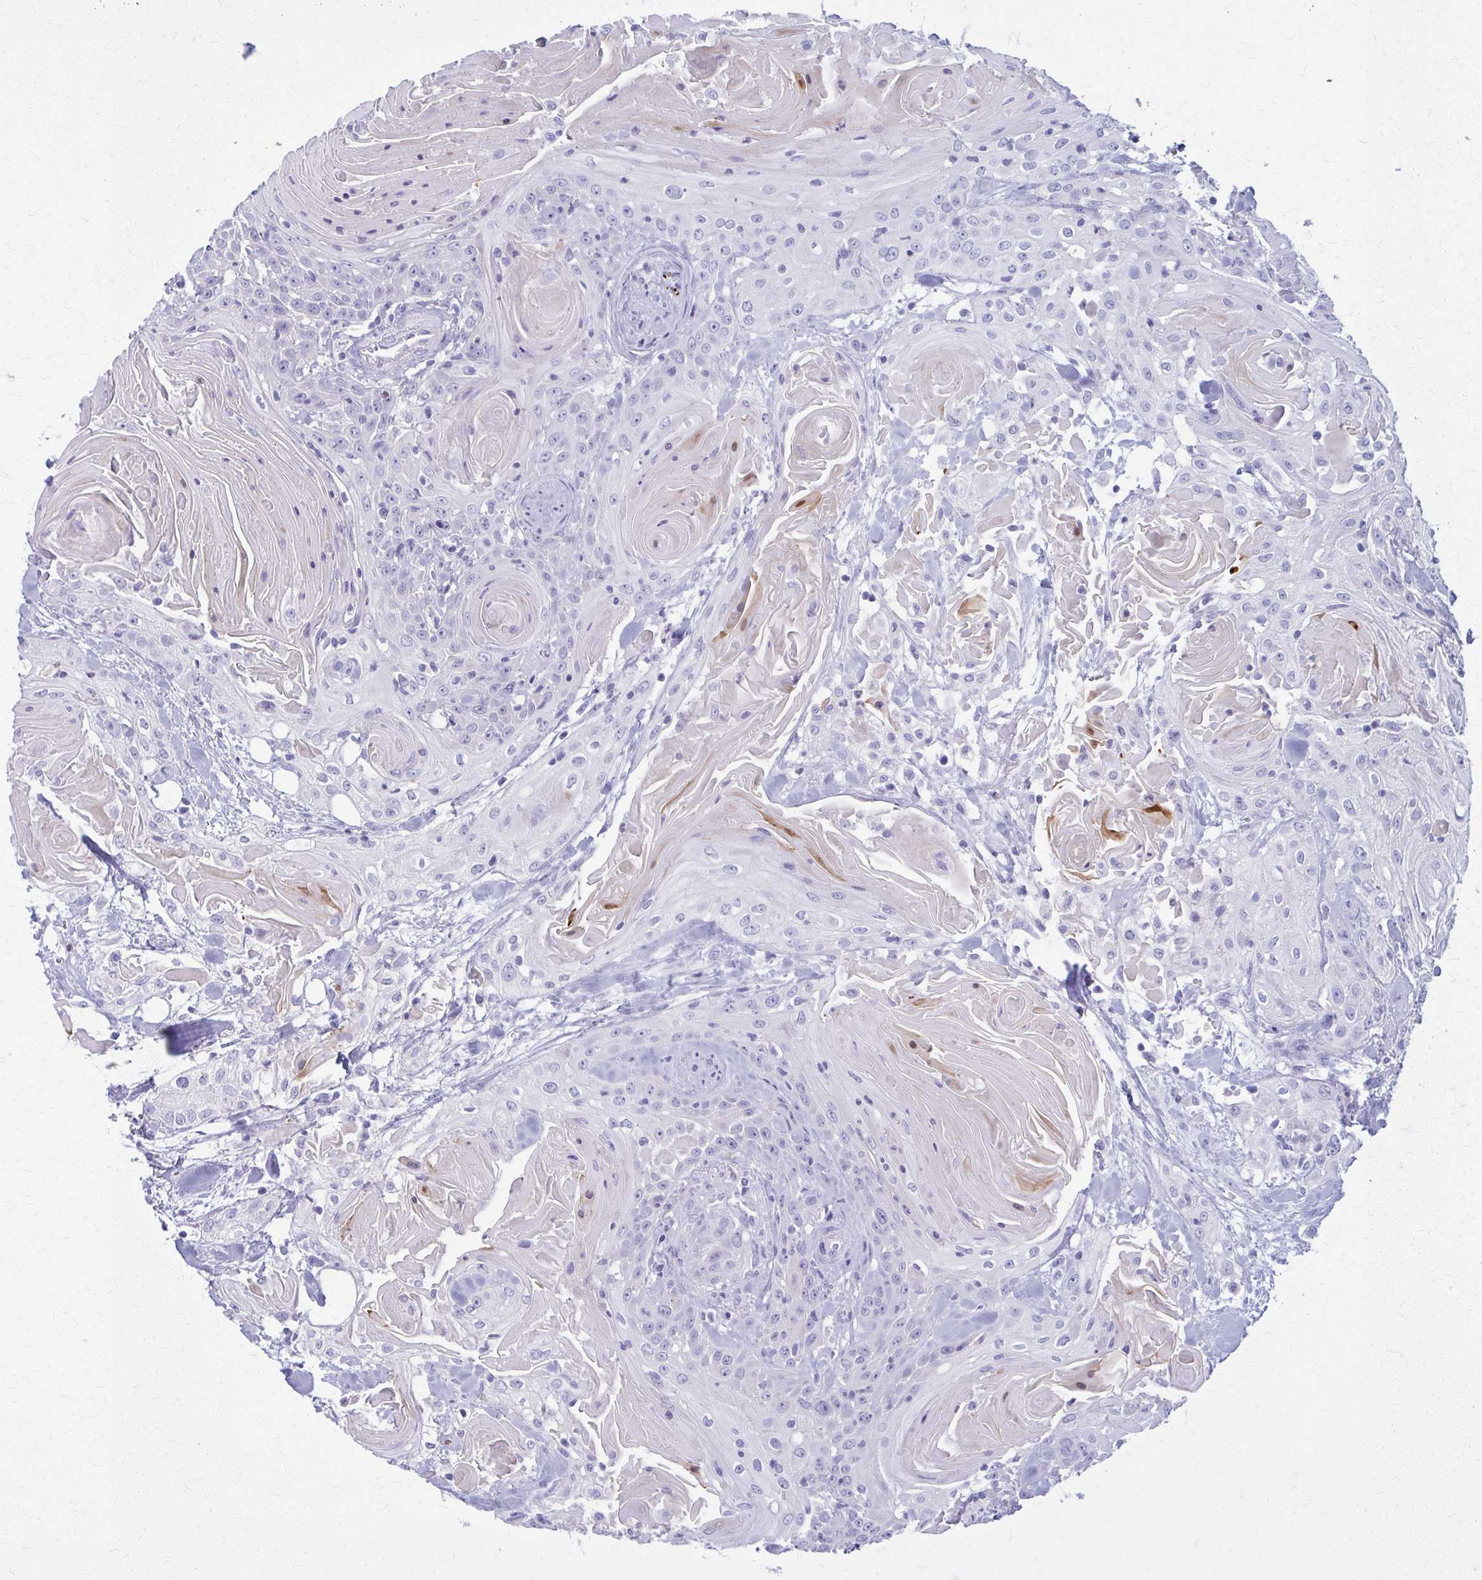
{"staining": {"intensity": "negative", "quantity": "none", "location": "none"}, "tissue": "head and neck cancer", "cell_type": "Tumor cells", "image_type": "cancer", "snomed": [{"axis": "morphology", "description": "Squamous cell carcinoma, NOS"}, {"axis": "topography", "description": "Head-Neck"}], "caption": "IHC of human head and neck squamous cell carcinoma demonstrates no expression in tumor cells. The staining was performed using DAB (3,3'-diaminobenzidine) to visualize the protein expression in brown, while the nuclei were stained in blue with hematoxylin (Magnification: 20x).", "gene": "OR4M1", "patient": {"sex": "female", "age": 84}}